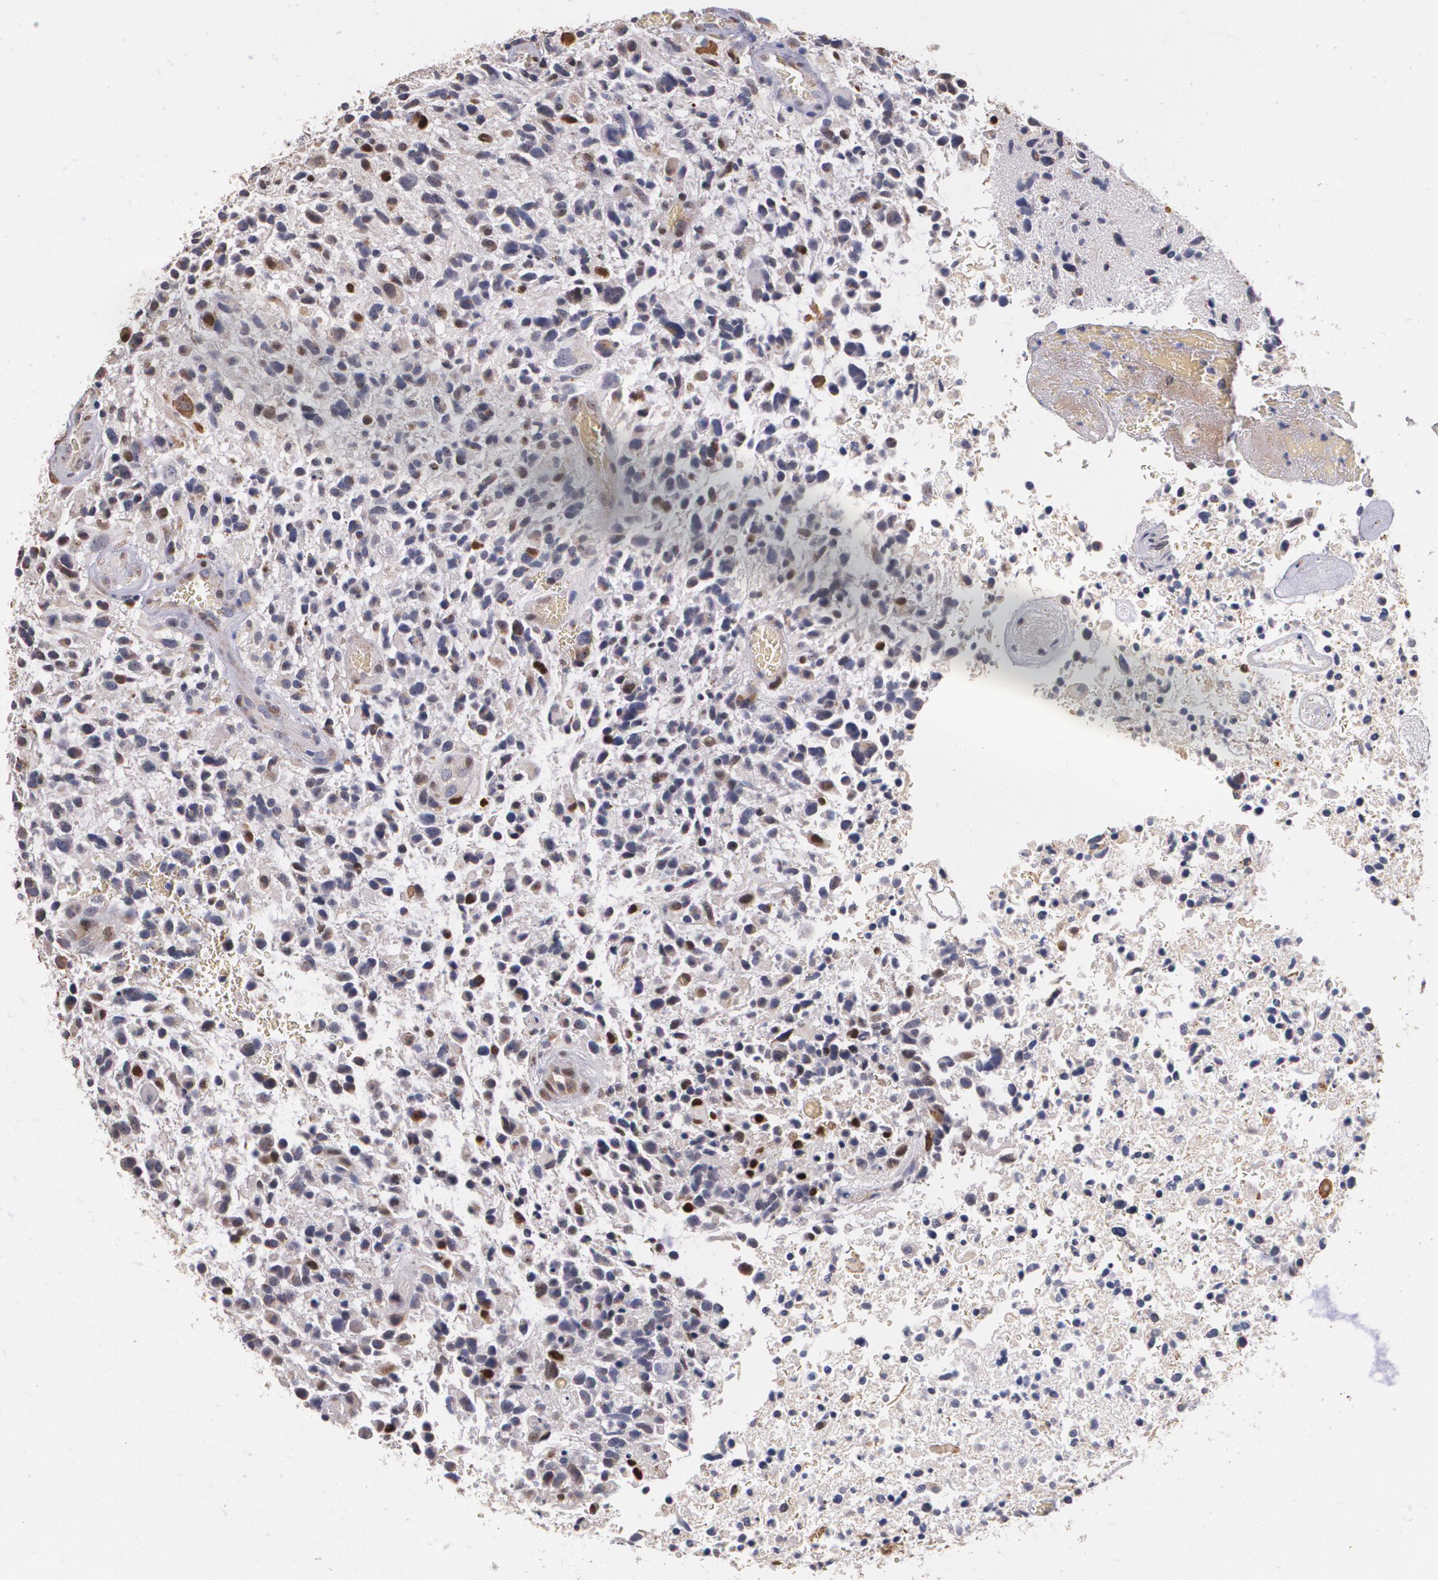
{"staining": {"intensity": "moderate", "quantity": "<25%", "location": "cytoplasmic/membranous,nuclear"}, "tissue": "glioma", "cell_type": "Tumor cells", "image_type": "cancer", "snomed": [{"axis": "morphology", "description": "Glioma, malignant, High grade"}, {"axis": "topography", "description": "Brain"}], "caption": "Protein expression analysis of glioma reveals moderate cytoplasmic/membranous and nuclear expression in approximately <25% of tumor cells.", "gene": "ATF3", "patient": {"sex": "male", "age": 72}}